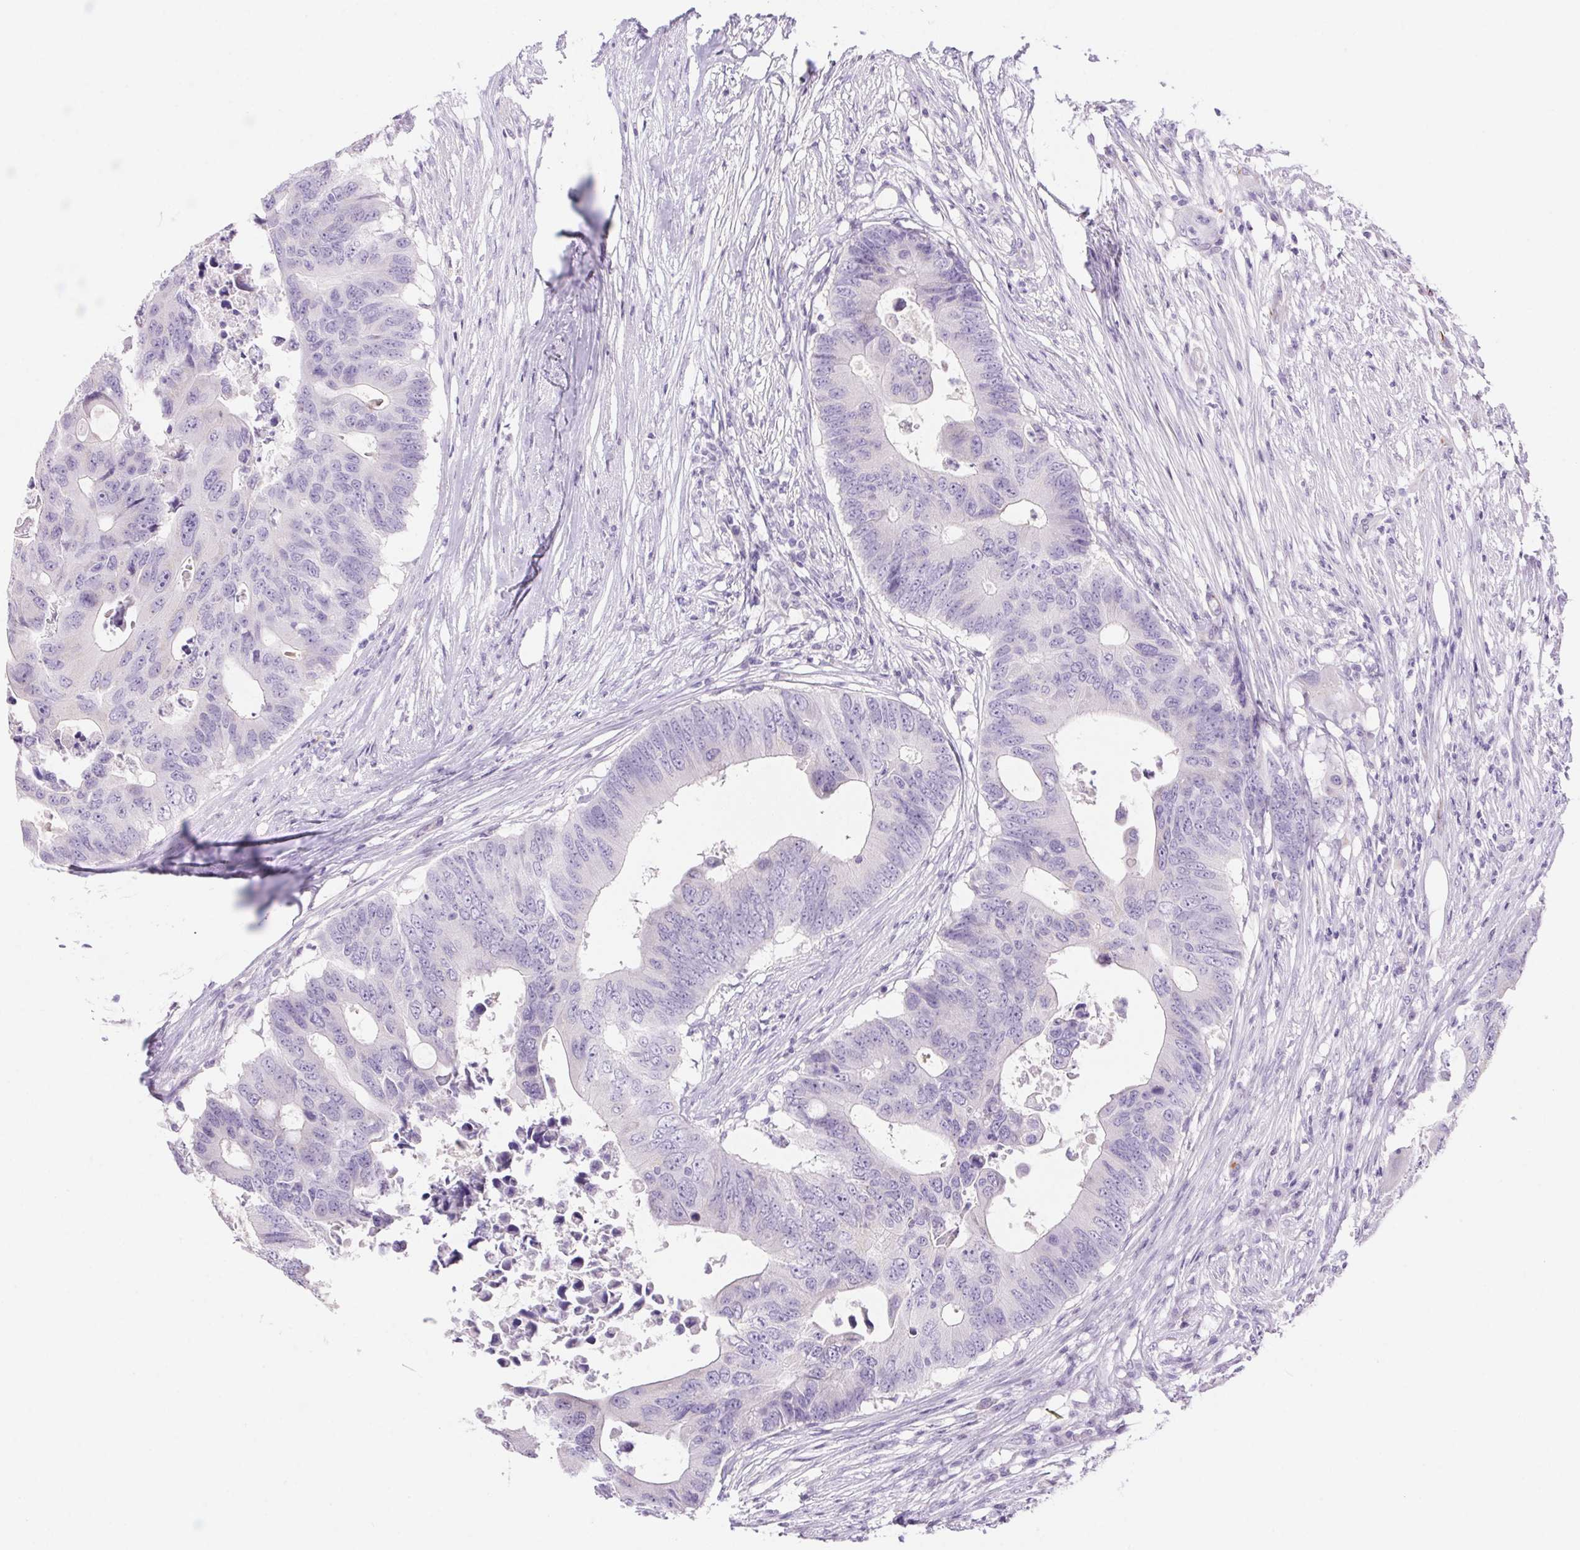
{"staining": {"intensity": "negative", "quantity": "none", "location": "none"}, "tissue": "colorectal cancer", "cell_type": "Tumor cells", "image_type": "cancer", "snomed": [{"axis": "morphology", "description": "Adenocarcinoma, NOS"}, {"axis": "topography", "description": "Colon"}], "caption": "The image shows no staining of tumor cells in colorectal cancer (adenocarcinoma).", "gene": "ERP27", "patient": {"sex": "male", "age": 71}}